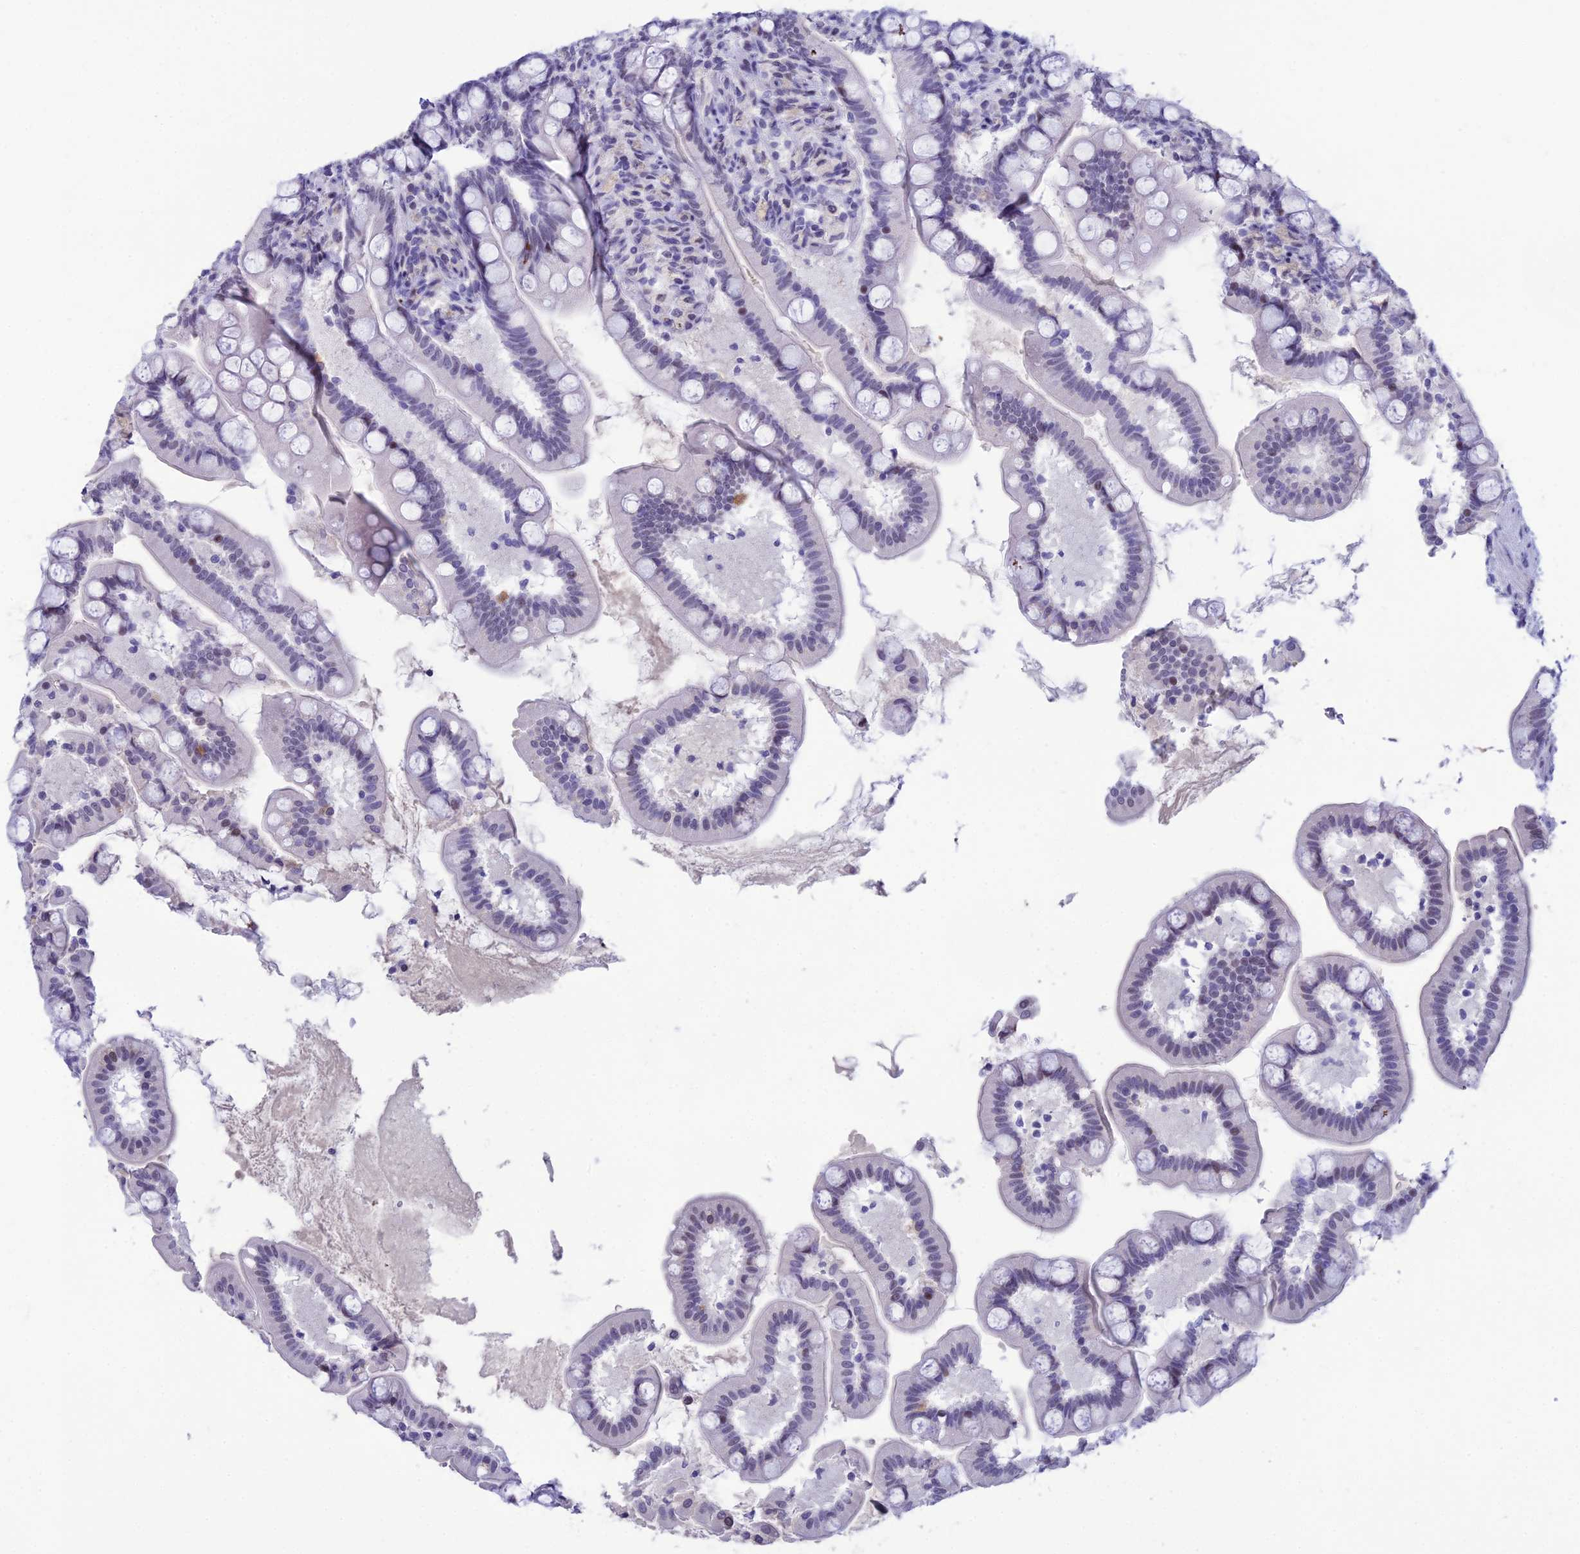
{"staining": {"intensity": "negative", "quantity": "none", "location": "none"}, "tissue": "small intestine", "cell_type": "Glandular cells", "image_type": "normal", "snomed": [{"axis": "morphology", "description": "Normal tissue, NOS"}, {"axis": "topography", "description": "Small intestine"}], "caption": "Small intestine stained for a protein using immunohistochemistry demonstrates no staining glandular cells.", "gene": "MFSD2B", "patient": {"sex": "female", "age": 64}}